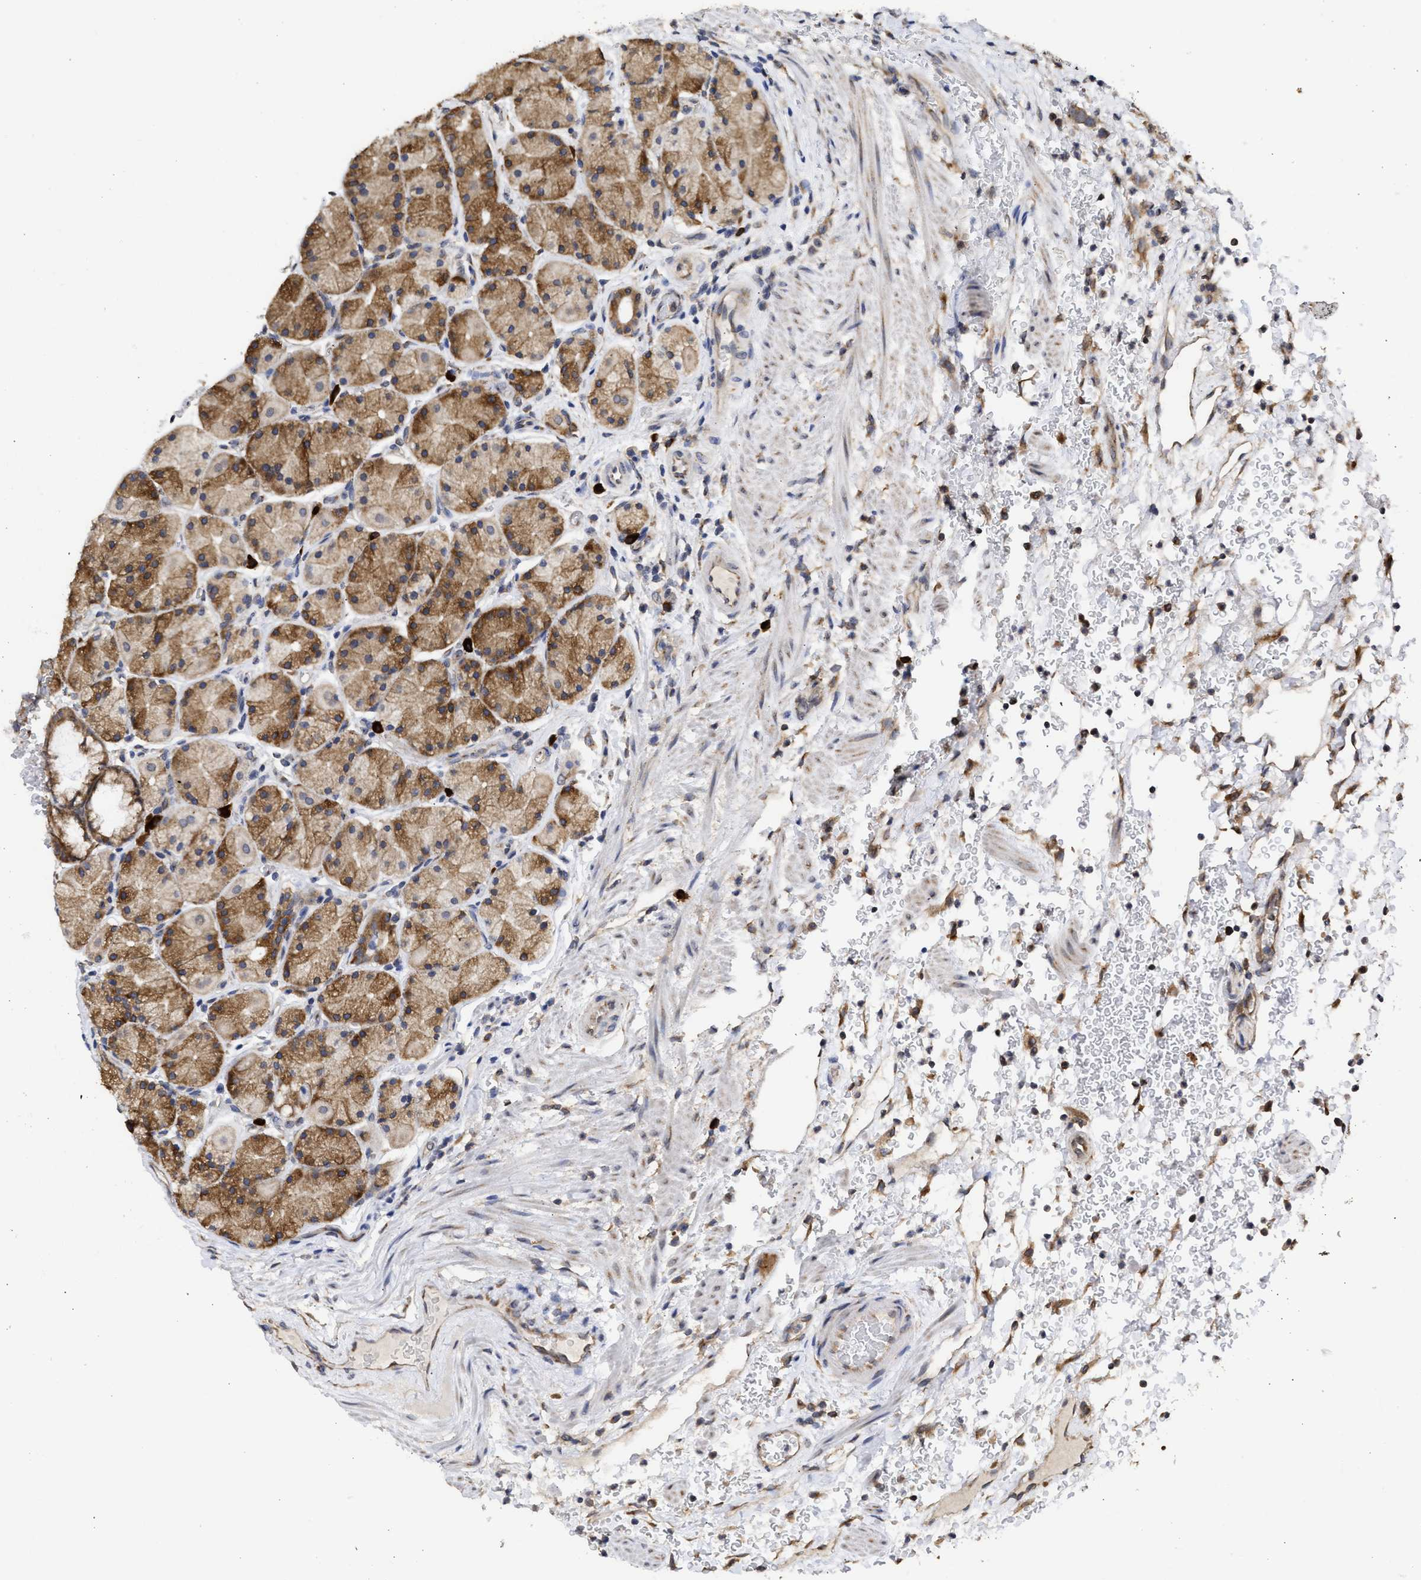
{"staining": {"intensity": "moderate", "quantity": ">75%", "location": "cytoplasmic/membranous"}, "tissue": "stomach", "cell_type": "Glandular cells", "image_type": "normal", "snomed": [{"axis": "morphology", "description": "Normal tissue, NOS"}, {"axis": "morphology", "description": "Carcinoid, malignant, NOS"}, {"axis": "topography", "description": "Stomach, upper"}], "caption": "A medium amount of moderate cytoplasmic/membranous positivity is seen in approximately >75% of glandular cells in unremarkable stomach.", "gene": "DNAJC1", "patient": {"sex": "male", "age": 39}}